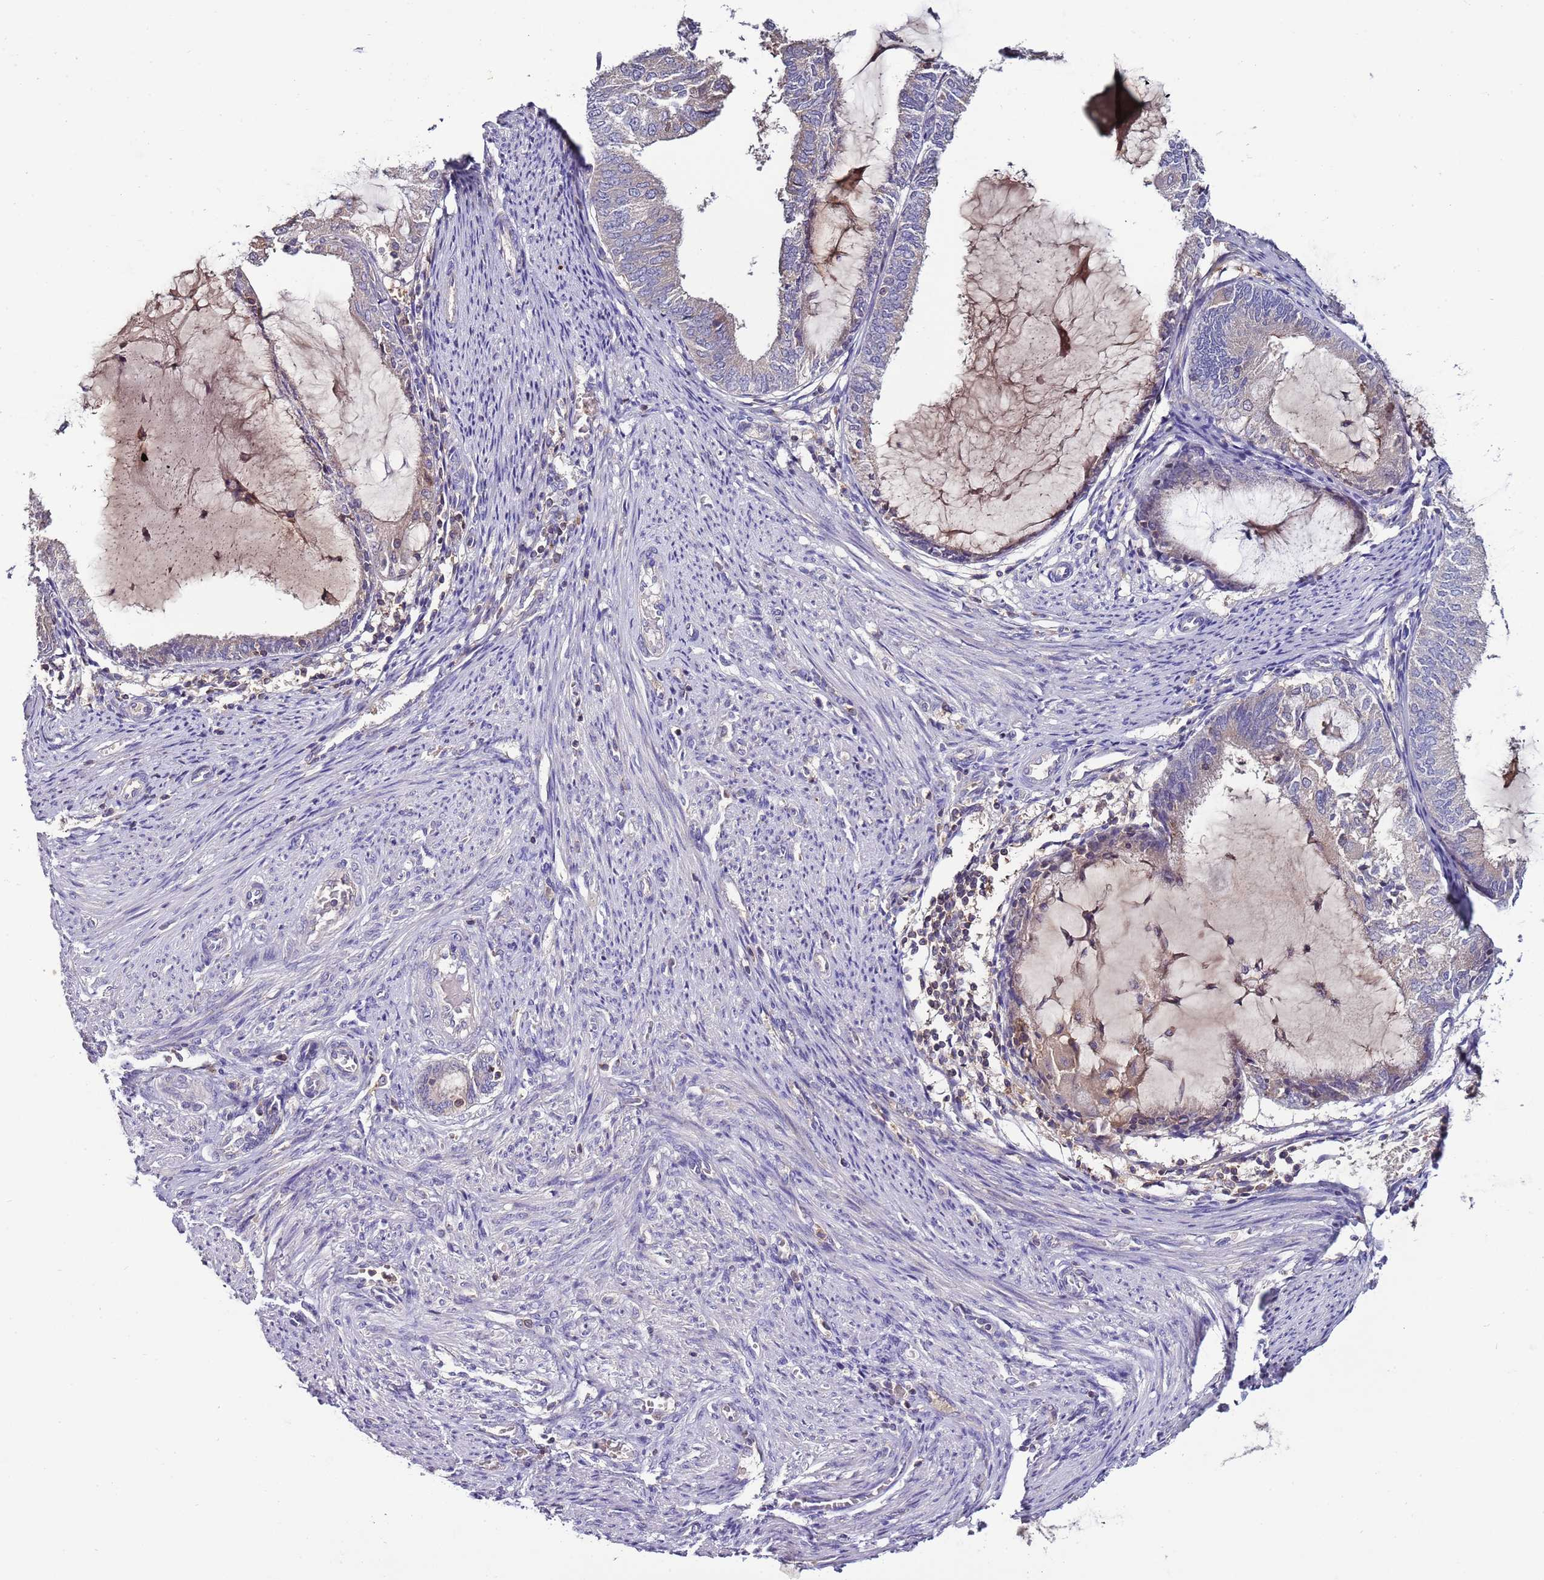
{"staining": {"intensity": "negative", "quantity": "none", "location": "none"}, "tissue": "endometrial cancer", "cell_type": "Tumor cells", "image_type": "cancer", "snomed": [{"axis": "morphology", "description": "Adenocarcinoma, NOS"}, {"axis": "topography", "description": "Endometrium"}], "caption": "A histopathology image of human adenocarcinoma (endometrial) is negative for staining in tumor cells.", "gene": "IGIP", "patient": {"sex": "female", "age": 81}}